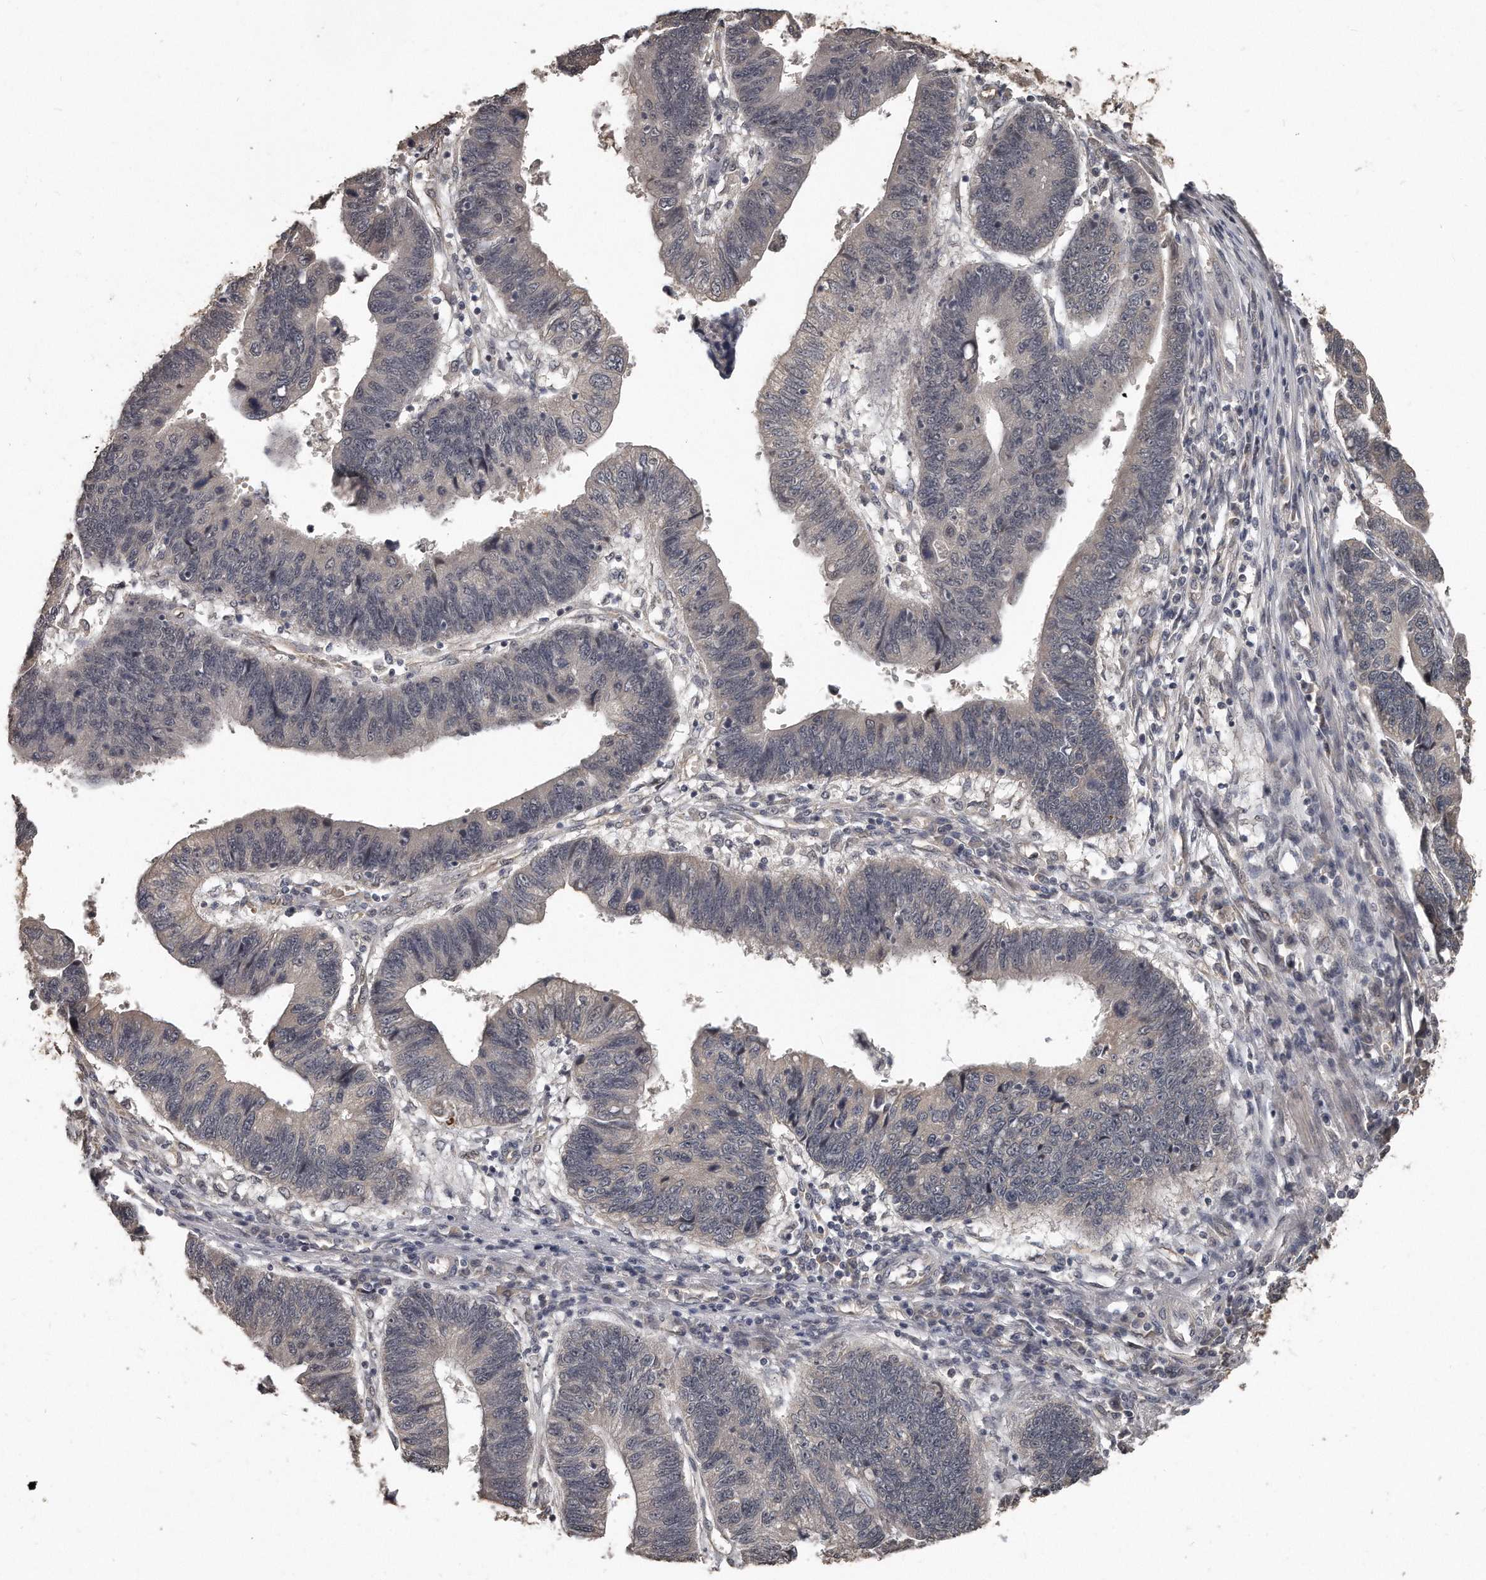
{"staining": {"intensity": "negative", "quantity": "none", "location": "none"}, "tissue": "stomach cancer", "cell_type": "Tumor cells", "image_type": "cancer", "snomed": [{"axis": "morphology", "description": "Adenocarcinoma, NOS"}, {"axis": "topography", "description": "Stomach"}], "caption": "Immunohistochemical staining of human stomach adenocarcinoma exhibits no significant expression in tumor cells.", "gene": "GRB10", "patient": {"sex": "male", "age": 59}}